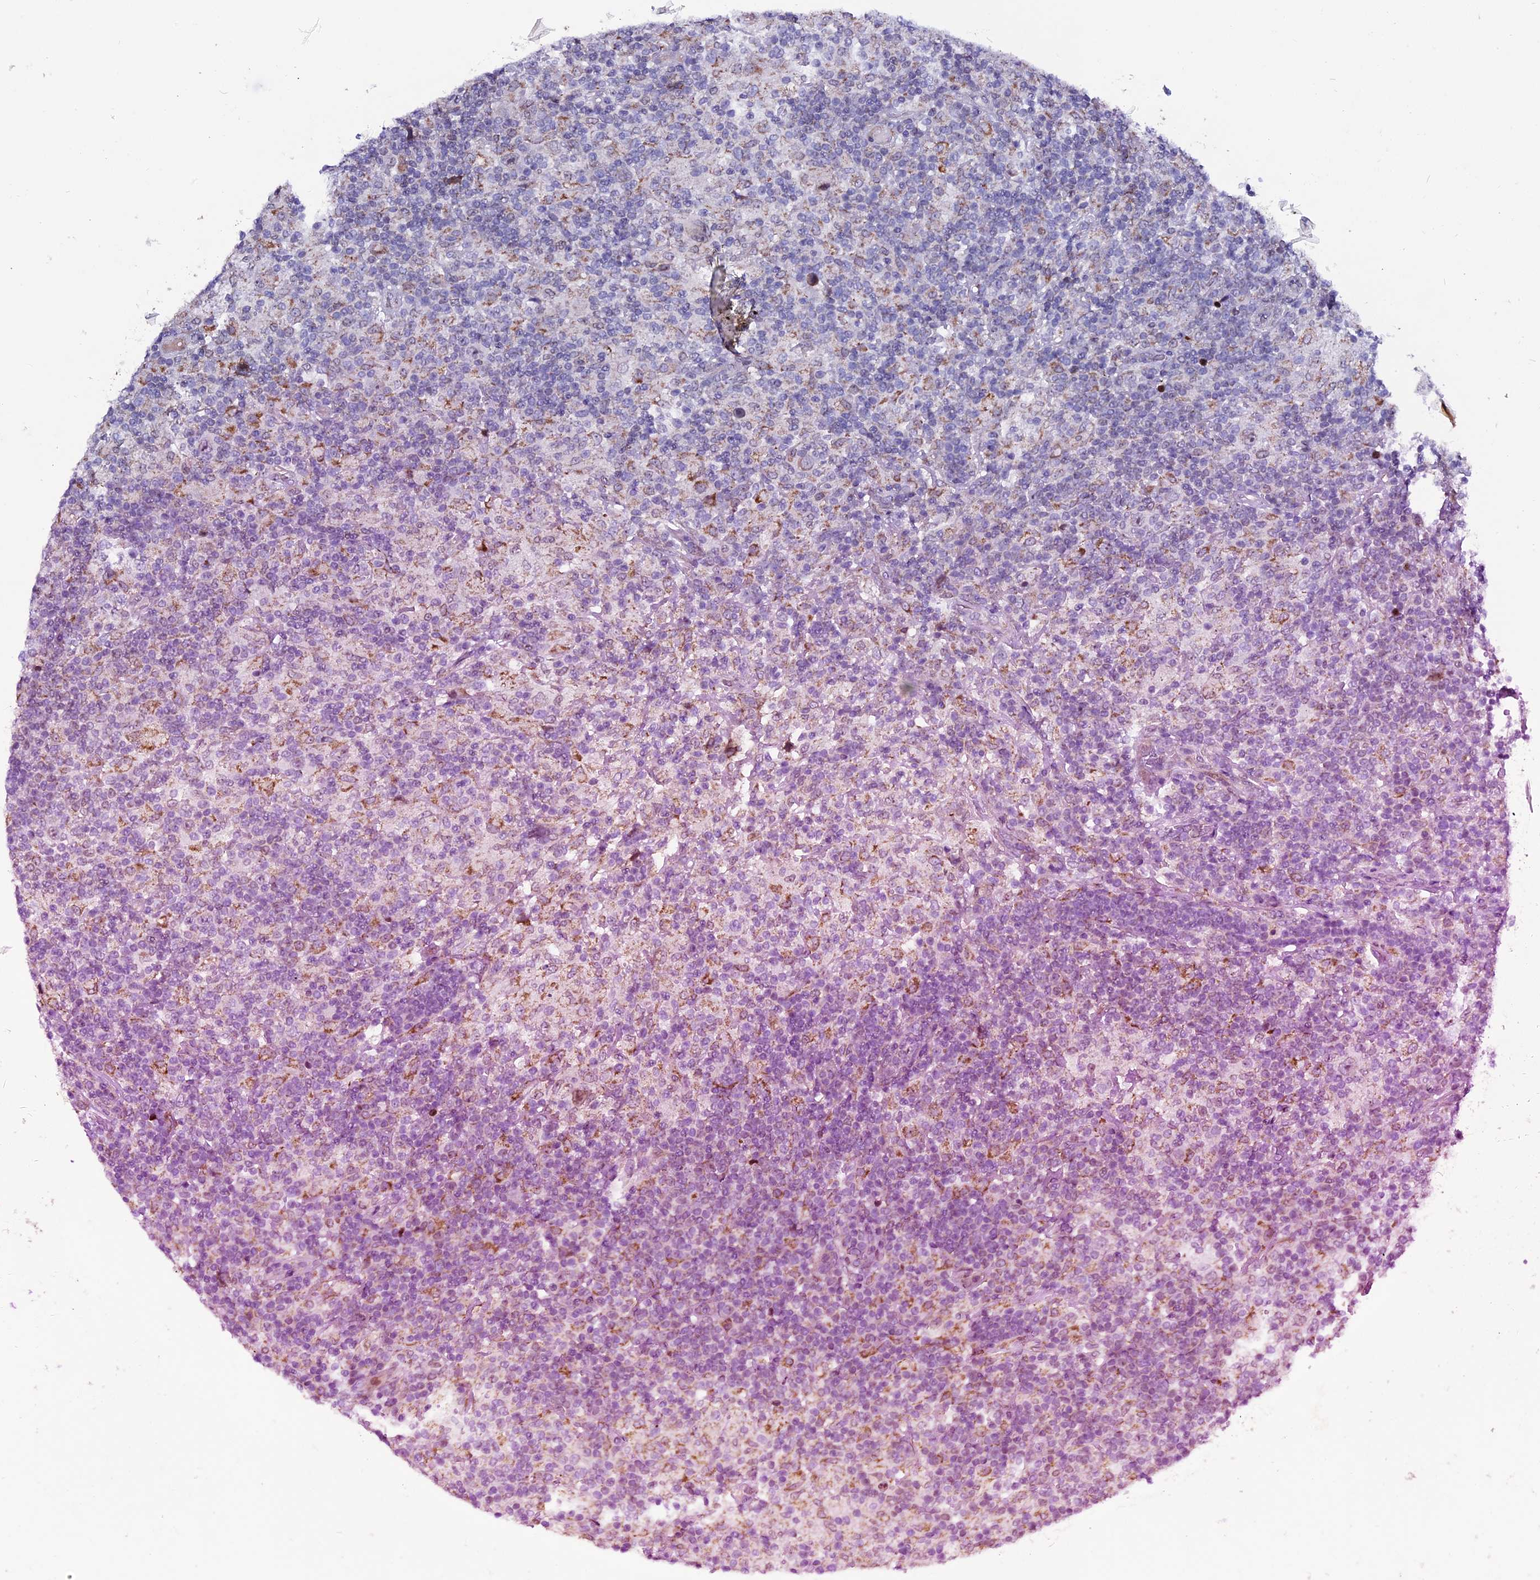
{"staining": {"intensity": "negative", "quantity": "none", "location": "none"}, "tissue": "lymphoma", "cell_type": "Tumor cells", "image_type": "cancer", "snomed": [{"axis": "morphology", "description": "Hodgkin's disease, NOS"}, {"axis": "topography", "description": "Lymph node"}], "caption": "A high-resolution image shows immunohistochemistry (IHC) staining of Hodgkin's disease, which exhibits no significant expression in tumor cells.", "gene": "MIEF2", "patient": {"sex": "male", "age": 70}}